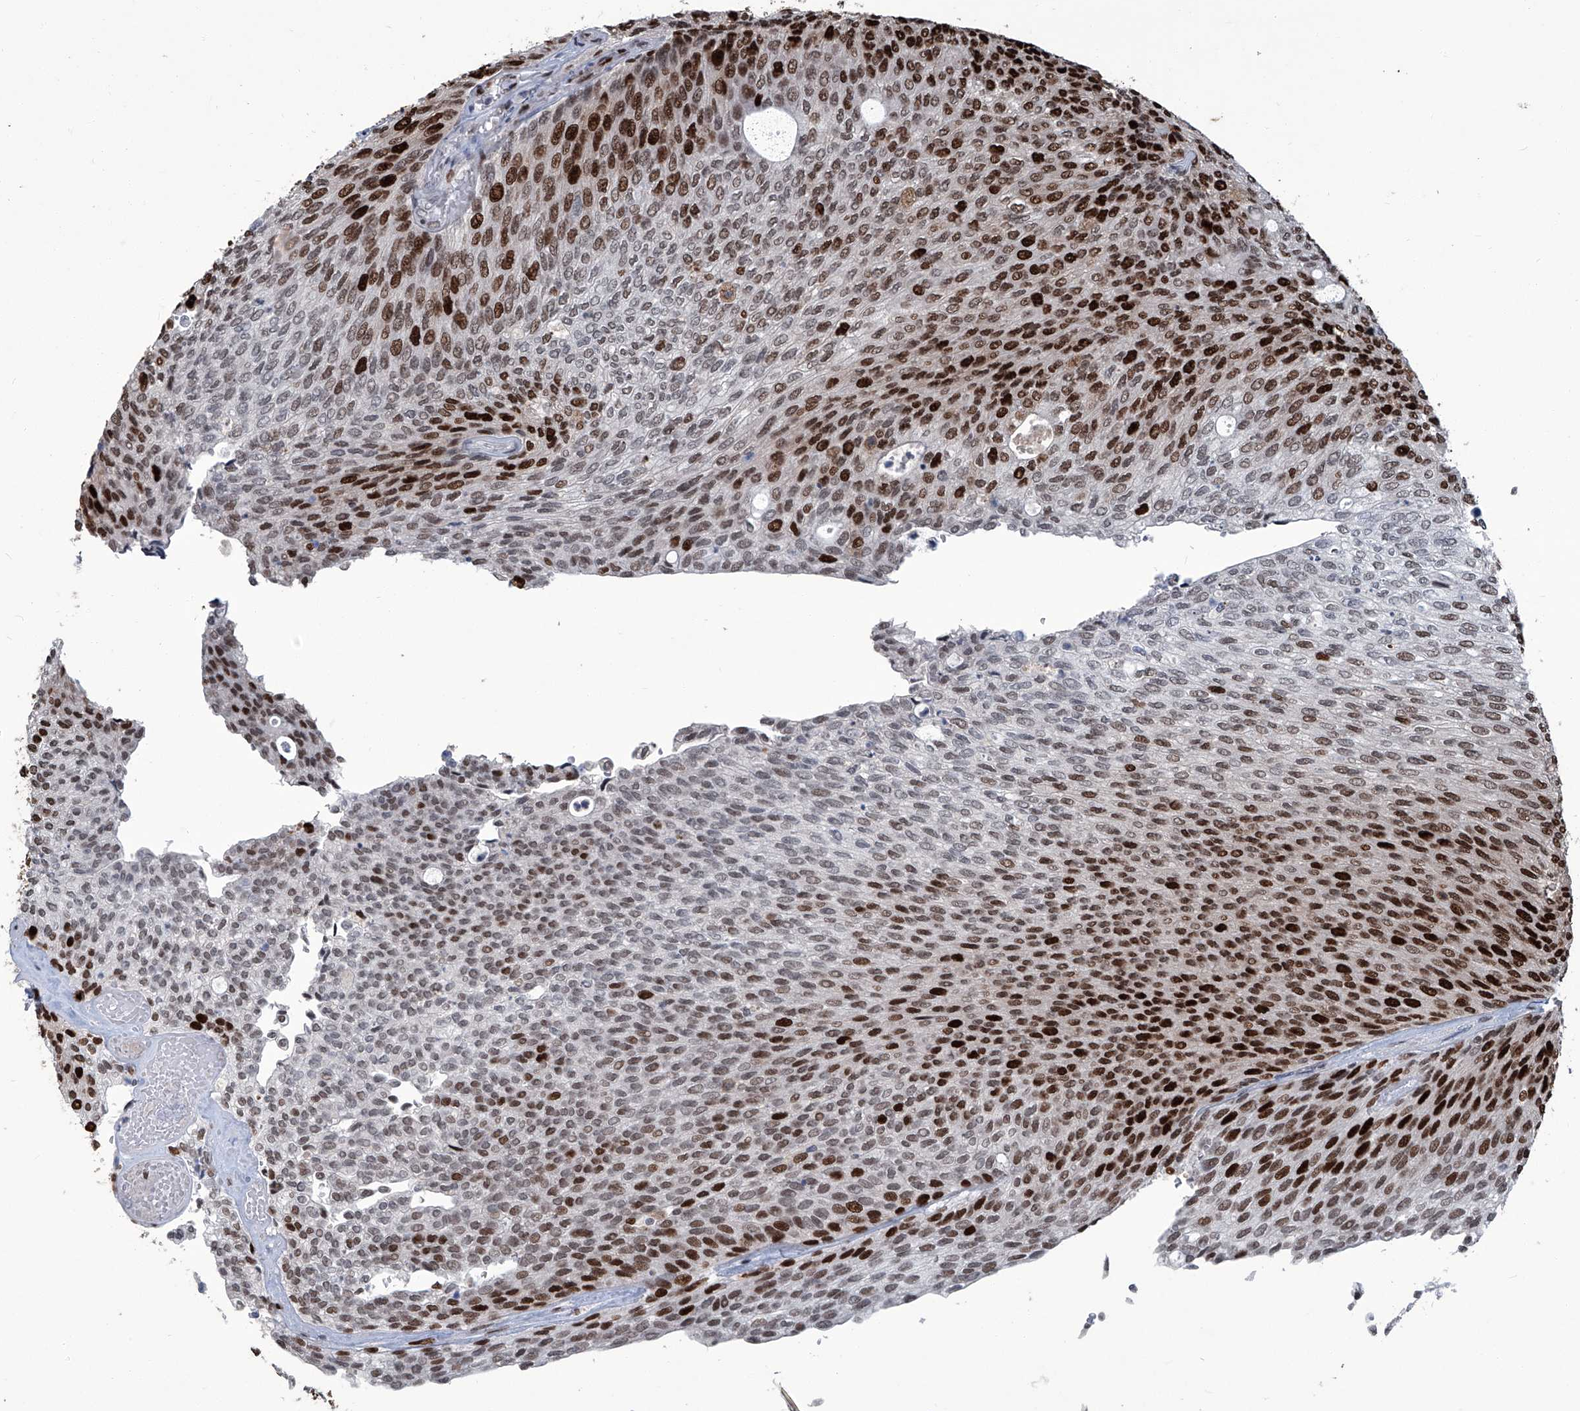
{"staining": {"intensity": "strong", "quantity": ">75%", "location": "nuclear"}, "tissue": "urothelial cancer", "cell_type": "Tumor cells", "image_type": "cancer", "snomed": [{"axis": "morphology", "description": "Urothelial carcinoma, Low grade"}, {"axis": "topography", "description": "Urinary bladder"}], "caption": "An immunohistochemistry photomicrograph of neoplastic tissue is shown. Protein staining in brown highlights strong nuclear positivity in urothelial carcinoma (low-grade) within tumor cells.", "gene": "PCNA", "patient": {"sex": "female", "age": 79}}